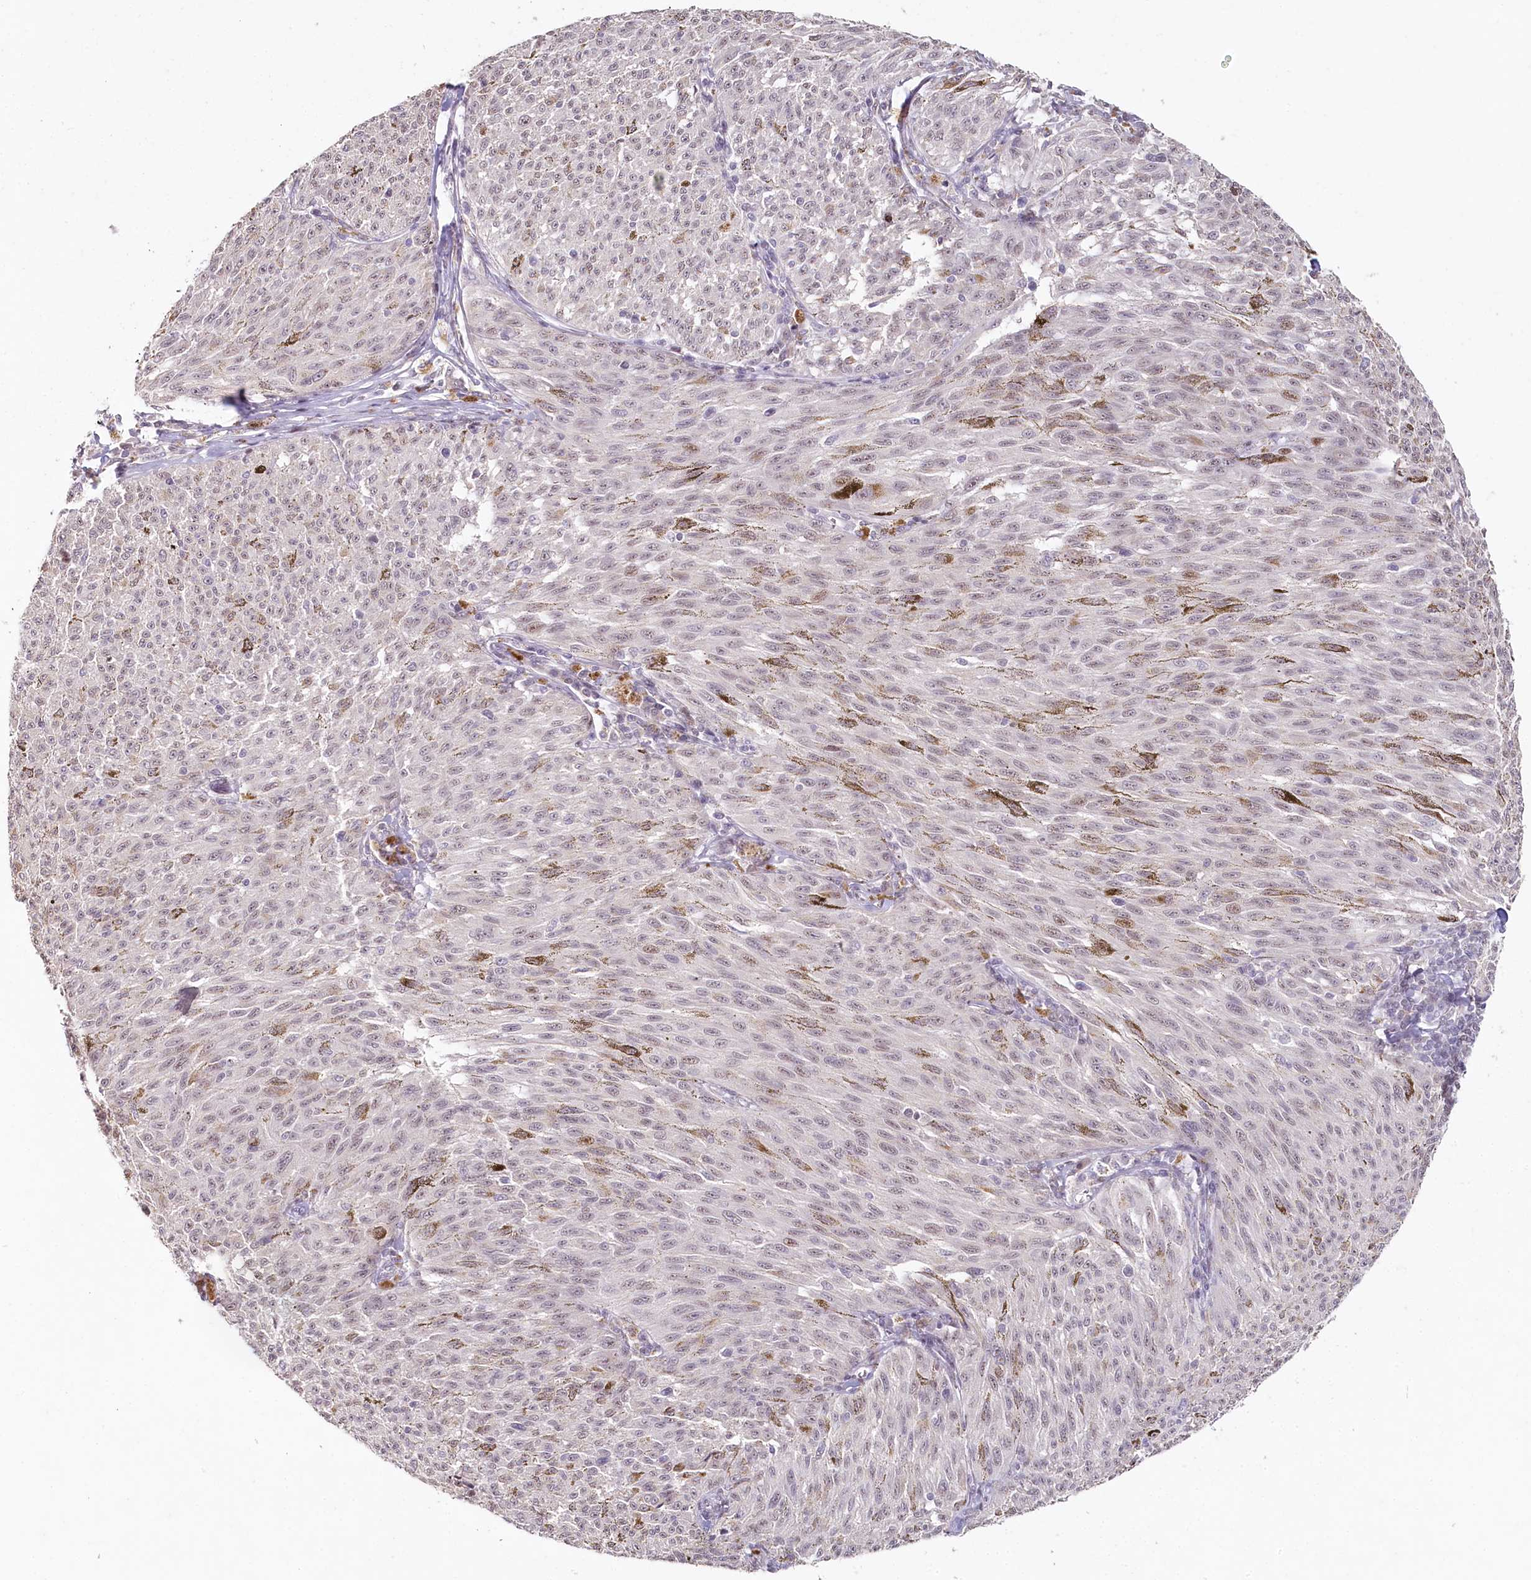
{"staining": {"intensity": "weak", "quantity": "25%-75%", "location": "nuclear"}, "tissue": "melanoma", "cell_type": "Tumor cells", "image_type": "cancer", "snomed": [{"axis": "morphology", "description": "Malignant melanoma, NOS"}, {"axis": "topography", "description": "Skin"}], "caption": "Melanoma tissue exhibits weak nuclear expression in approximately 25%-75% of tumor cells, visualized by immunohistochemistry.", "gene": "HPD", "patient": {"sex": "female", "age": 72}}